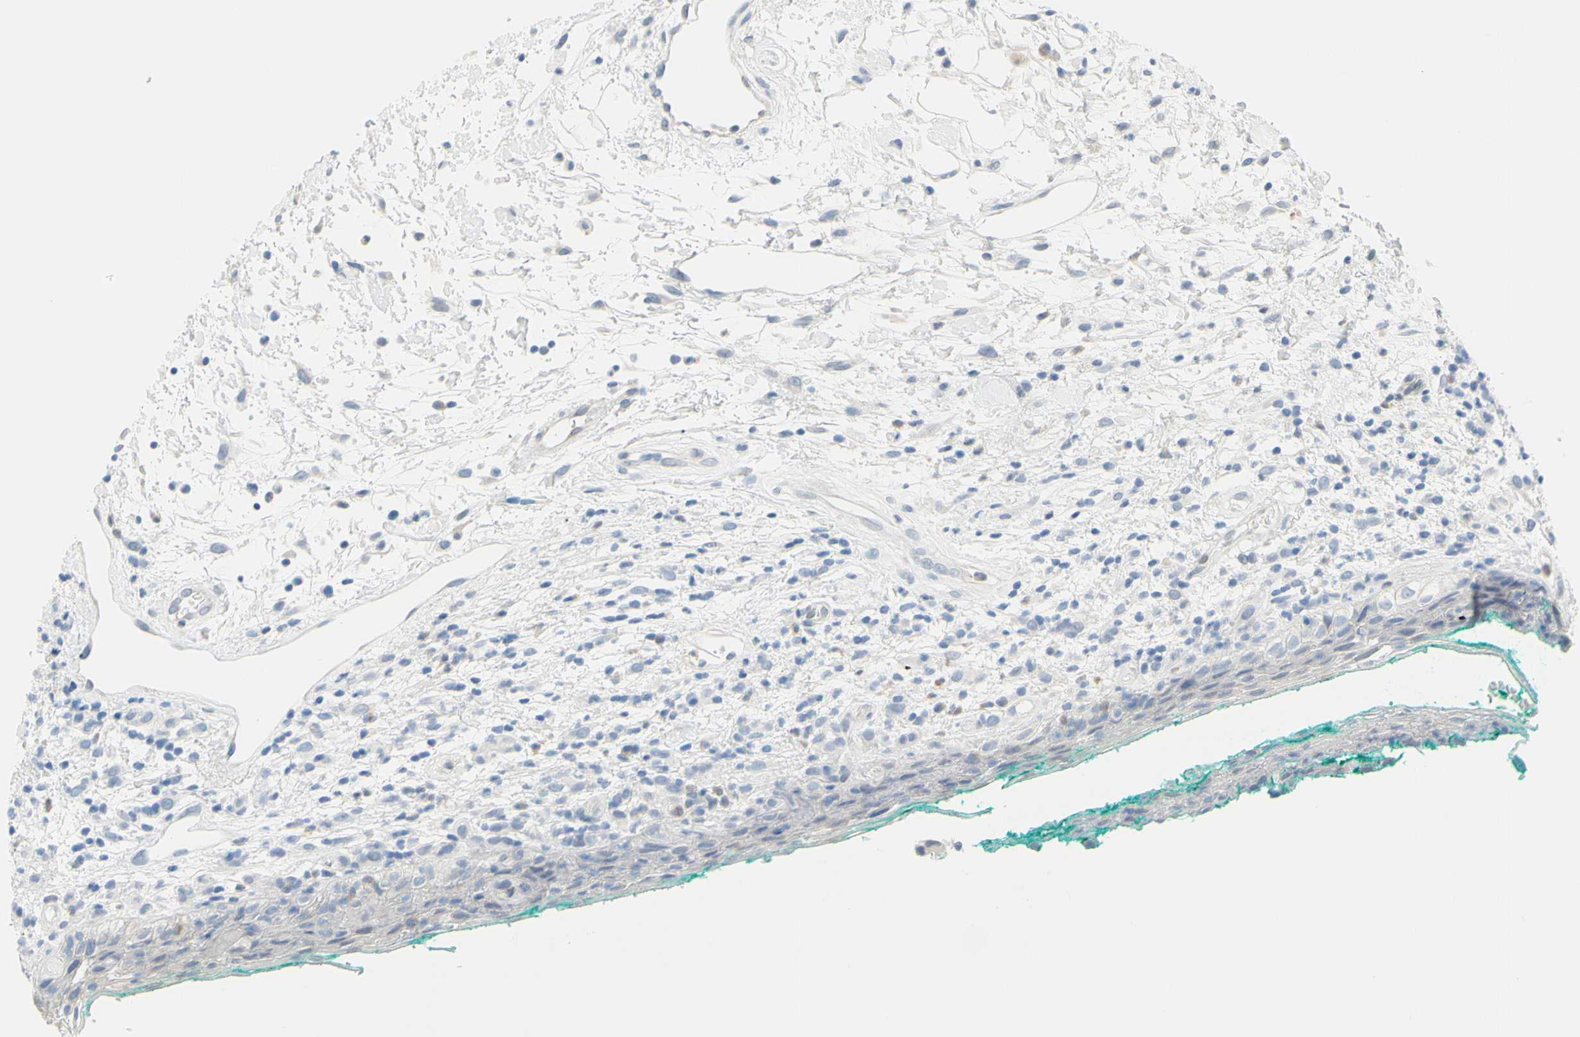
{"staining": {"intensity": "negative", "quantity": "none", "location": "none"}, "tissue": "oral mucosa", "cell_type": "Squamous epithelial cells", "image_type": "normal", "snomed": [{"axis": "morphology", "description": "Normal tissue, NOS"}, {"axis": "topography", "description": "Skeletal muscle"}, {"axis": "topography", "description": "Oral tissue"}, {"axis": "topography", "description": "Peripheral nerve tissue"}], "caption": "Immunohistochemistry (IHC) photomicrograph of normal oral mucosa stained for a protein (brown), which demonstrates no expression in squamous epithelial cells.", "gene": "DCT", "patient": {"sex": "female", "age": 84}}